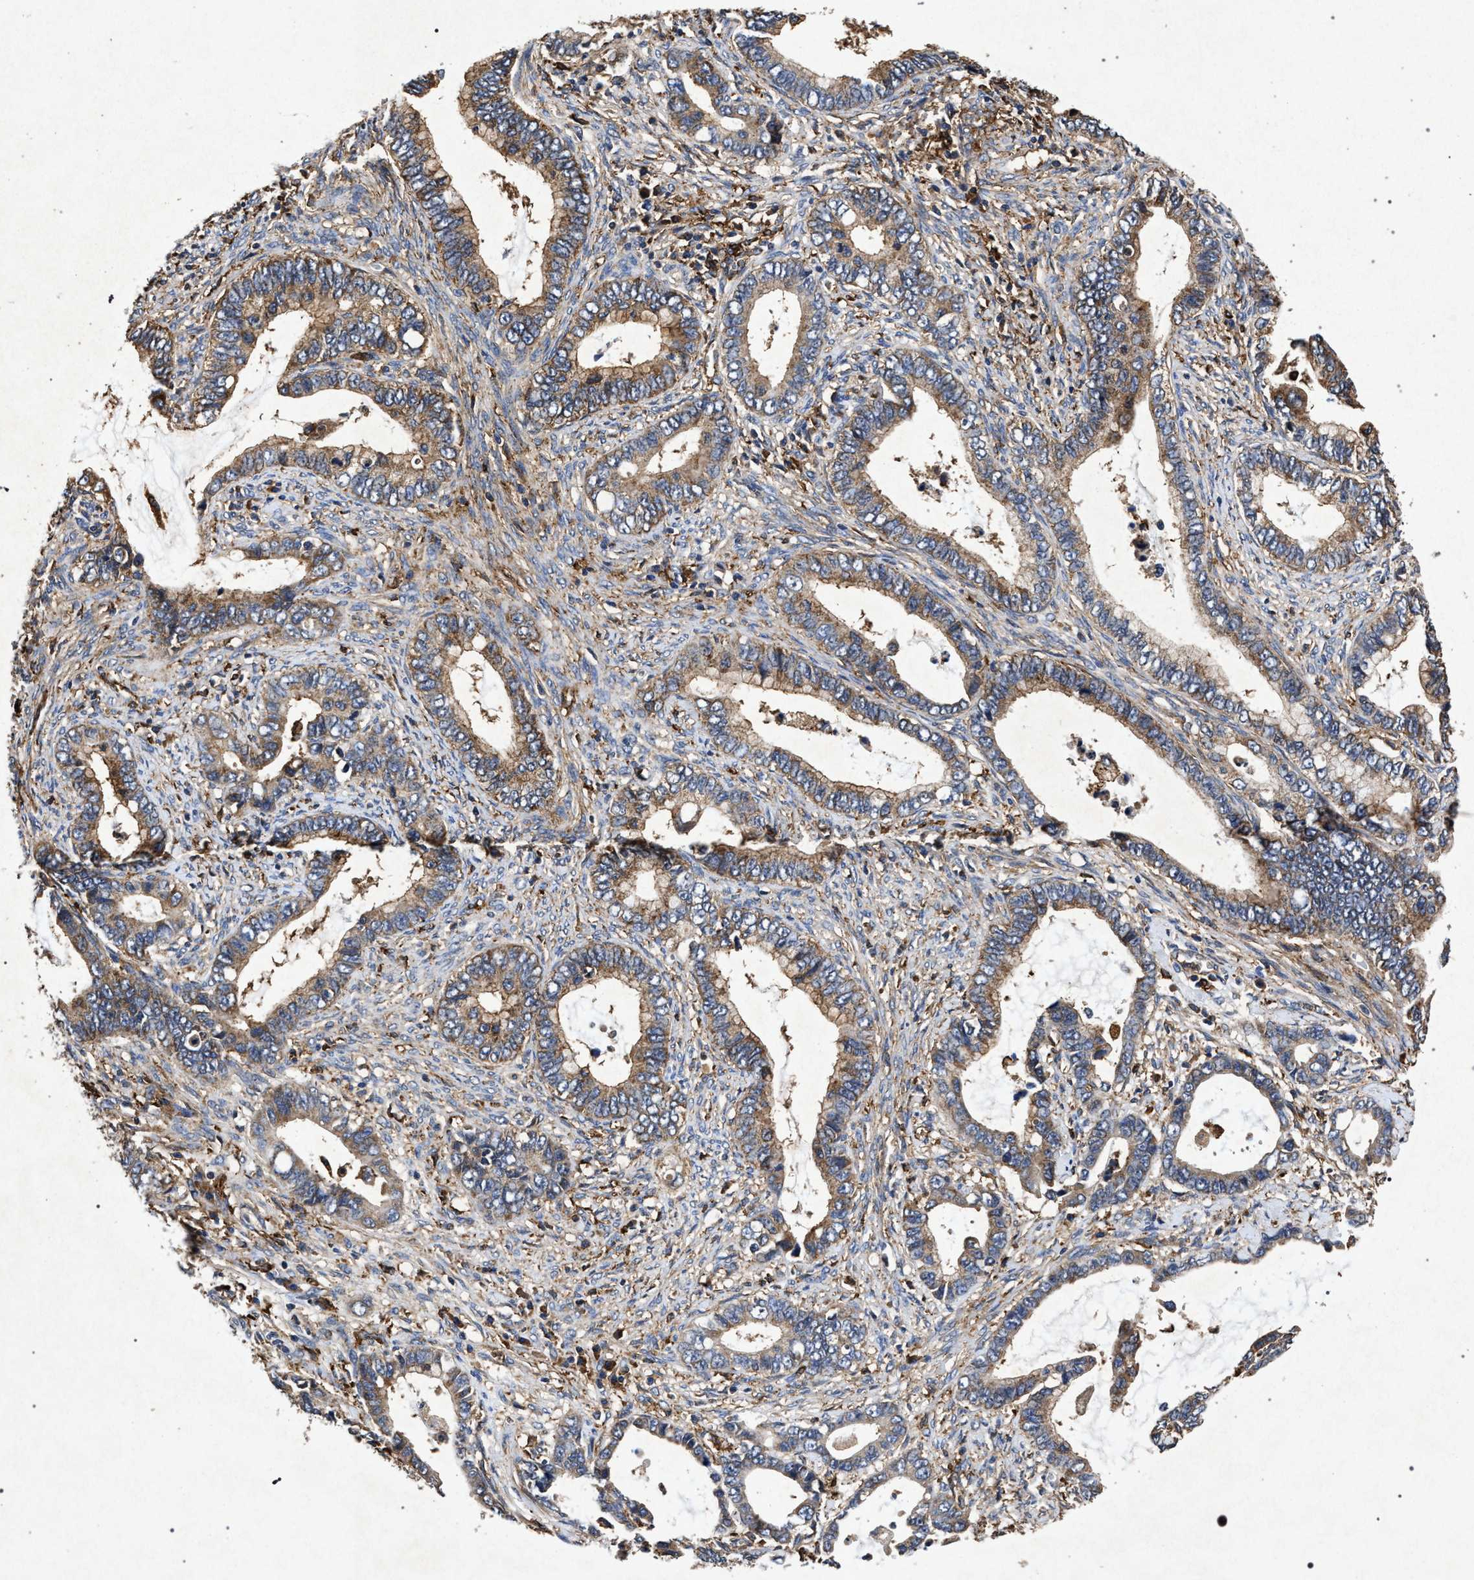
{"staining": {"intensity": "moderate", "quantity": ">75%", "location": "cytoplasmic/membranous"}, "tissue": "cervical cancer", "cell_type": "Tumor cells", "image_type": "cancer", "snomed": [{"axis": "morphology", "description": "Adenocarcinoma, NOS"}, {"axis": "topography", "description": "Cervix"}], "caption": "Adenocarcinoma (cervical) stained with IHC exhibits moderate cytoplasmic/membranous expression in approximately >75% of tumor cells. The protein of interest is stained brown, and the nuclei are stained in blue (DAB (3,3'-diaminobenzidine) IHC with brightfield microscopy, high magnification).", "gene": "MARCKS", "patient": {"sex": "female", "age": 44}}